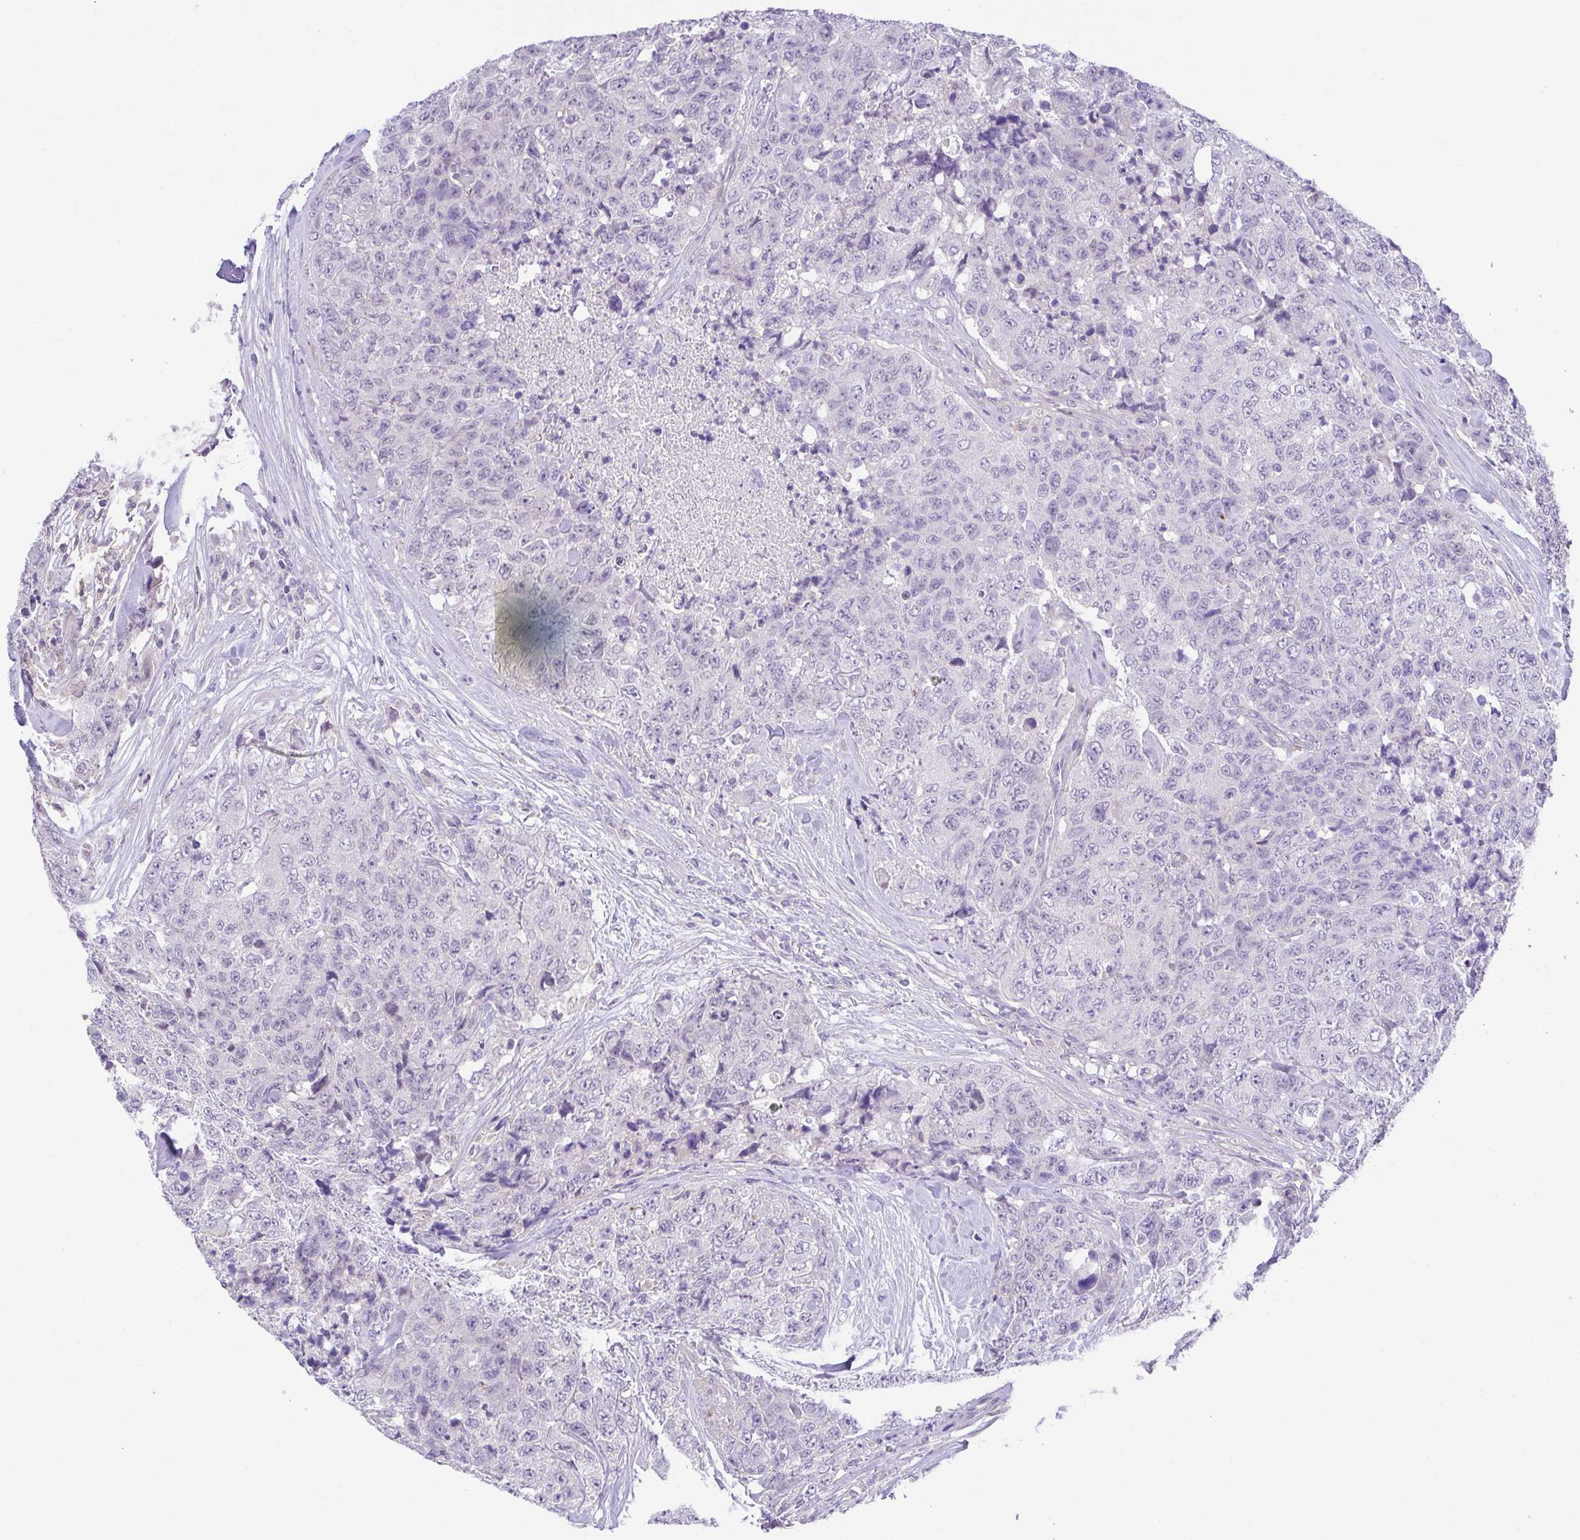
{"staining": {"intensity": "negative", "quantity": "none", "location": "none"}, "tissue": "urothelial cancer", "cell_type": "Tumor cells", "image_type": "cancer", "snomed": [{"axis": "morphology", "description": "Urothelial carcinoma, High grade"}, {"axis": "topography", "description": "Urinary bladder"}], "caption": "Immunohistochemistry (IHC) histopathology image of neoplastic tissue: urothelial carcinoma (high-grade) stained with DAB demonstrates no significant protein staining in tumor cells. (DAB (3,3'-diaminobenzidine) immunohistochemistry visualized using brightfield microscopy, high magnification).", "gene": "PRR14L", "patient": {"sex": "female", "age": 78}}